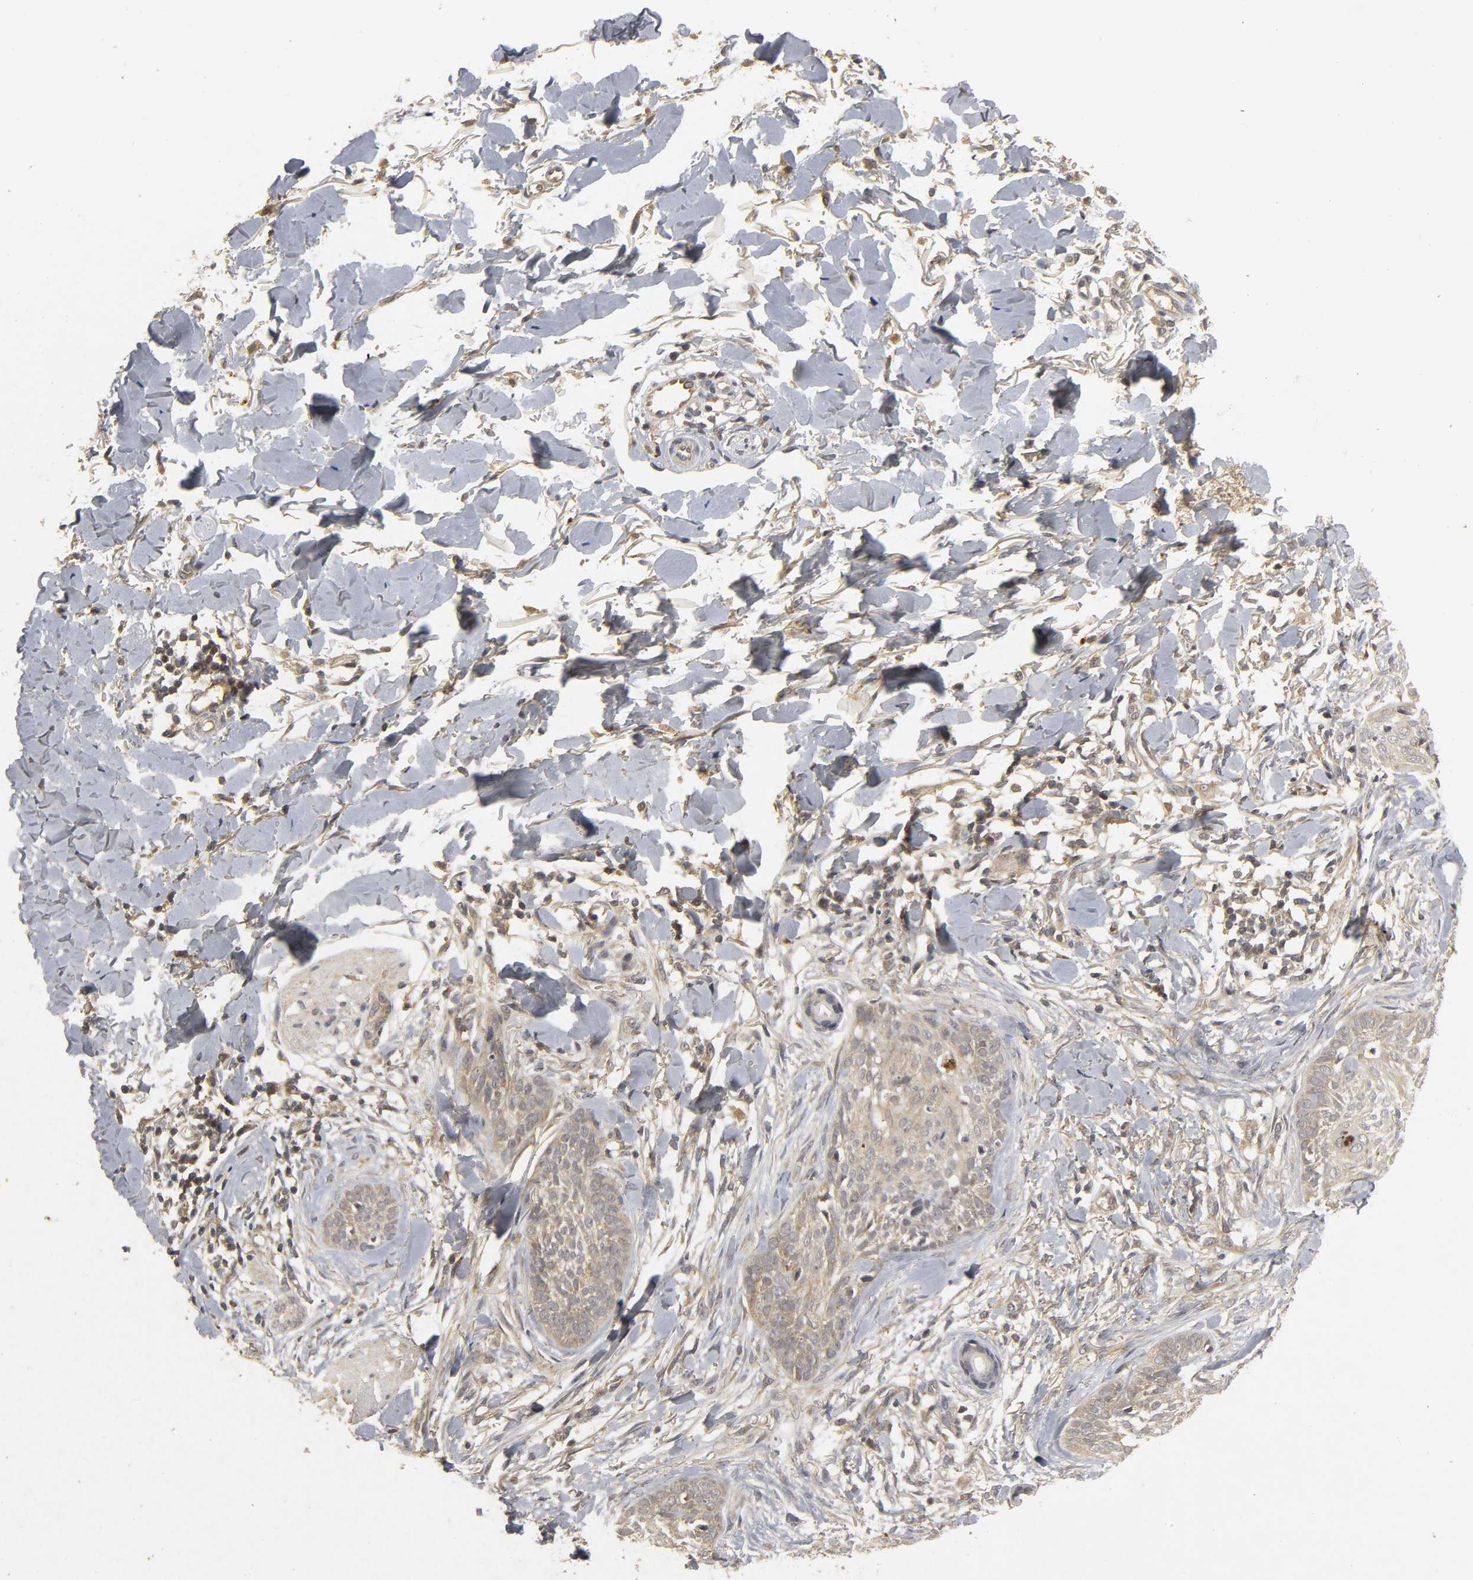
{"staining": {"intensity": "weak", "quantity": "25%-75%", "location": "cytoplasmic/membranous"}, "tissue": "skin cancer", "cell_type": "Tumor cells", "image_type": "cancer", "snomed": [{"axis": "morphology", "description": "Normal tissue, NOS"}, {"axis": "morphology", "description": "Basal cell carcinoma"}, {"axis": "topography", "description": "Skin"}], "caption": "The image displays a brown stain indicating the presence of a protein in the cytoplasmic/membranous of tumor cells in skin cancer.", "gene": "TRAF6", "patient": {"sex": "male", "age": 71}}